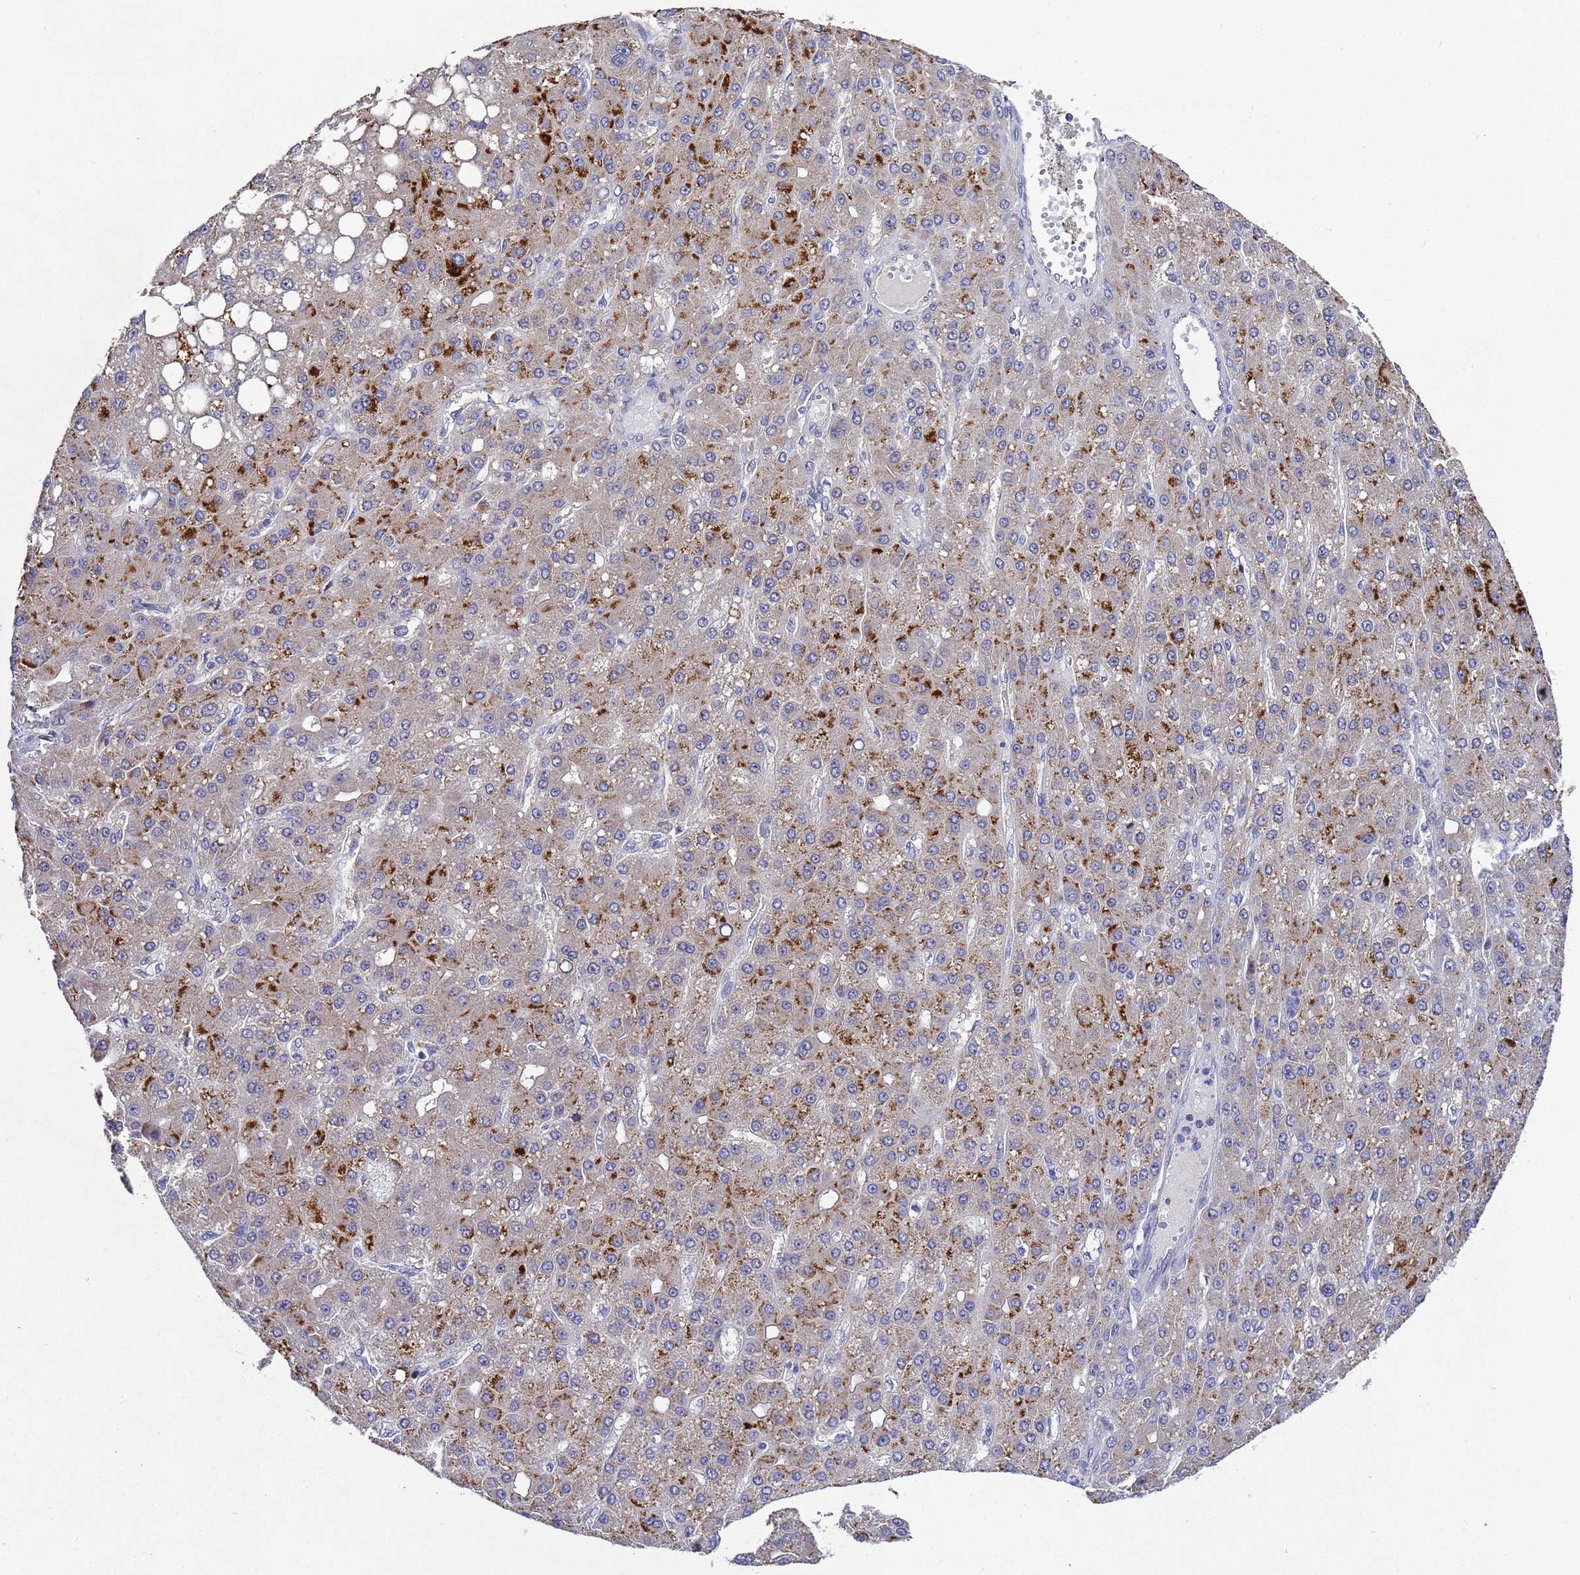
{"staining": {"intensity": "moderate", "quantity": "25%-75%", "location": "cytoplasmic/membranous"}, "tissue": "liver cancer", "cell_type": "Tumor cells", "image_type": "cancer", "snomed": [{"axis": "morphology", "description": "Carcinoma, Hepatocellular, NOS"}, {"axis": "topography", "description": "Liver"}], "caption": "Protein positivity by immunohistochemistry (IHC) shows moderate cytoplasmic/membranous positivity in approximately 25%-75% of tumor cells in liver cancer (hepatocellular carcinoma).", "gene": "NSUN6", "patient": {"sex": "male", "age": 67}}